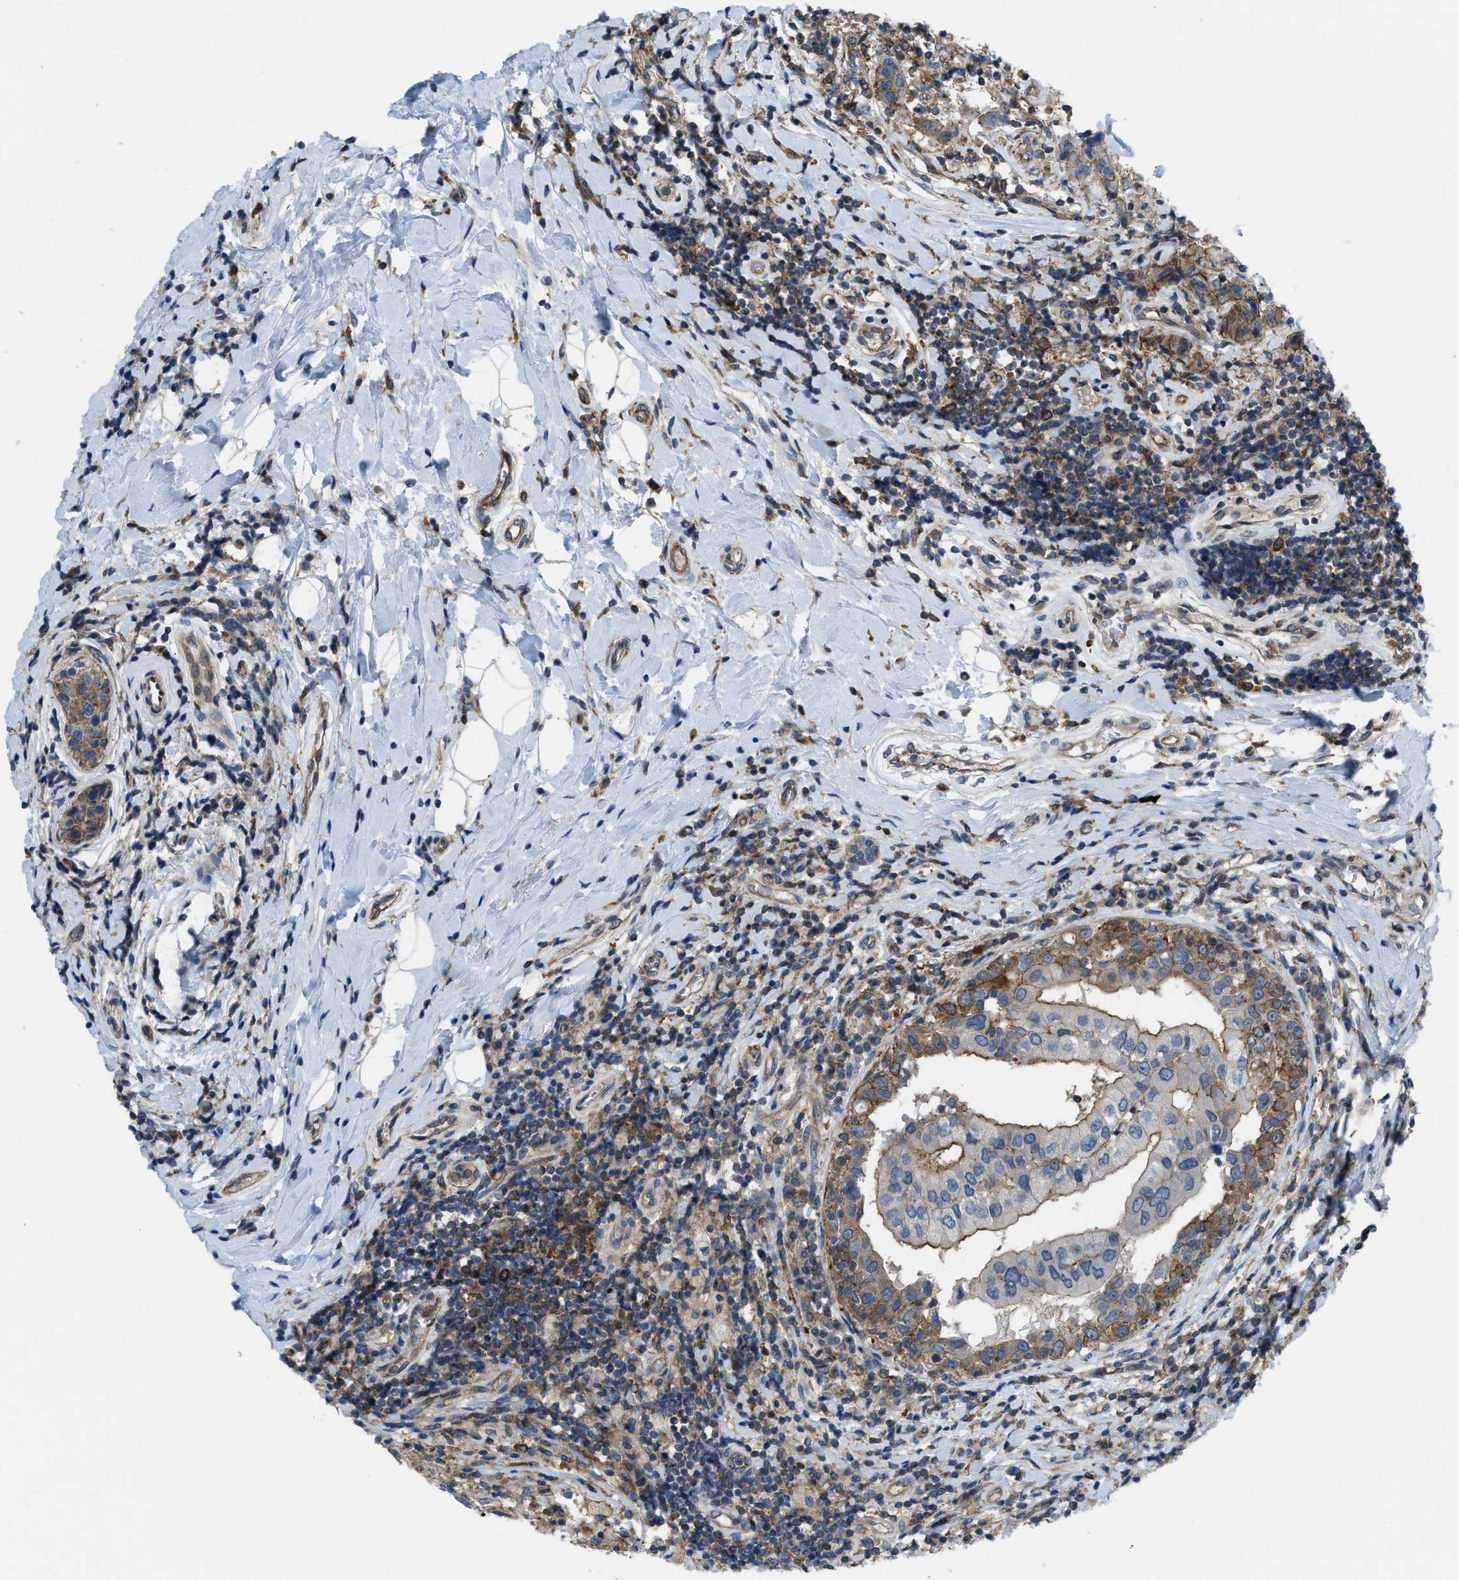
{"staining": {"intensity": "weak", "quantity": "25%-75%", "location": "cytoplasmic/membranous"}, "tissue": "breast cancer", "cell_type": "Tumor cells", "image_type": "cancer", "snomed": [{"axis": "morphology", "description": "Duct carcinoma"}, {"axis": "topography", "description": "Breast"}], "caption": "DAB immunohistochemical staining of invasive ductal carcinoma (breast) exhibits weak cytoplasmic/membranous protein expression in approximately 25%-75% of tumor cells. (brown staining indicates protein expression, while blue staining denotes nuclei).", "gene": "MYO18A", "patient": {"sex": "female", "age": 27}}